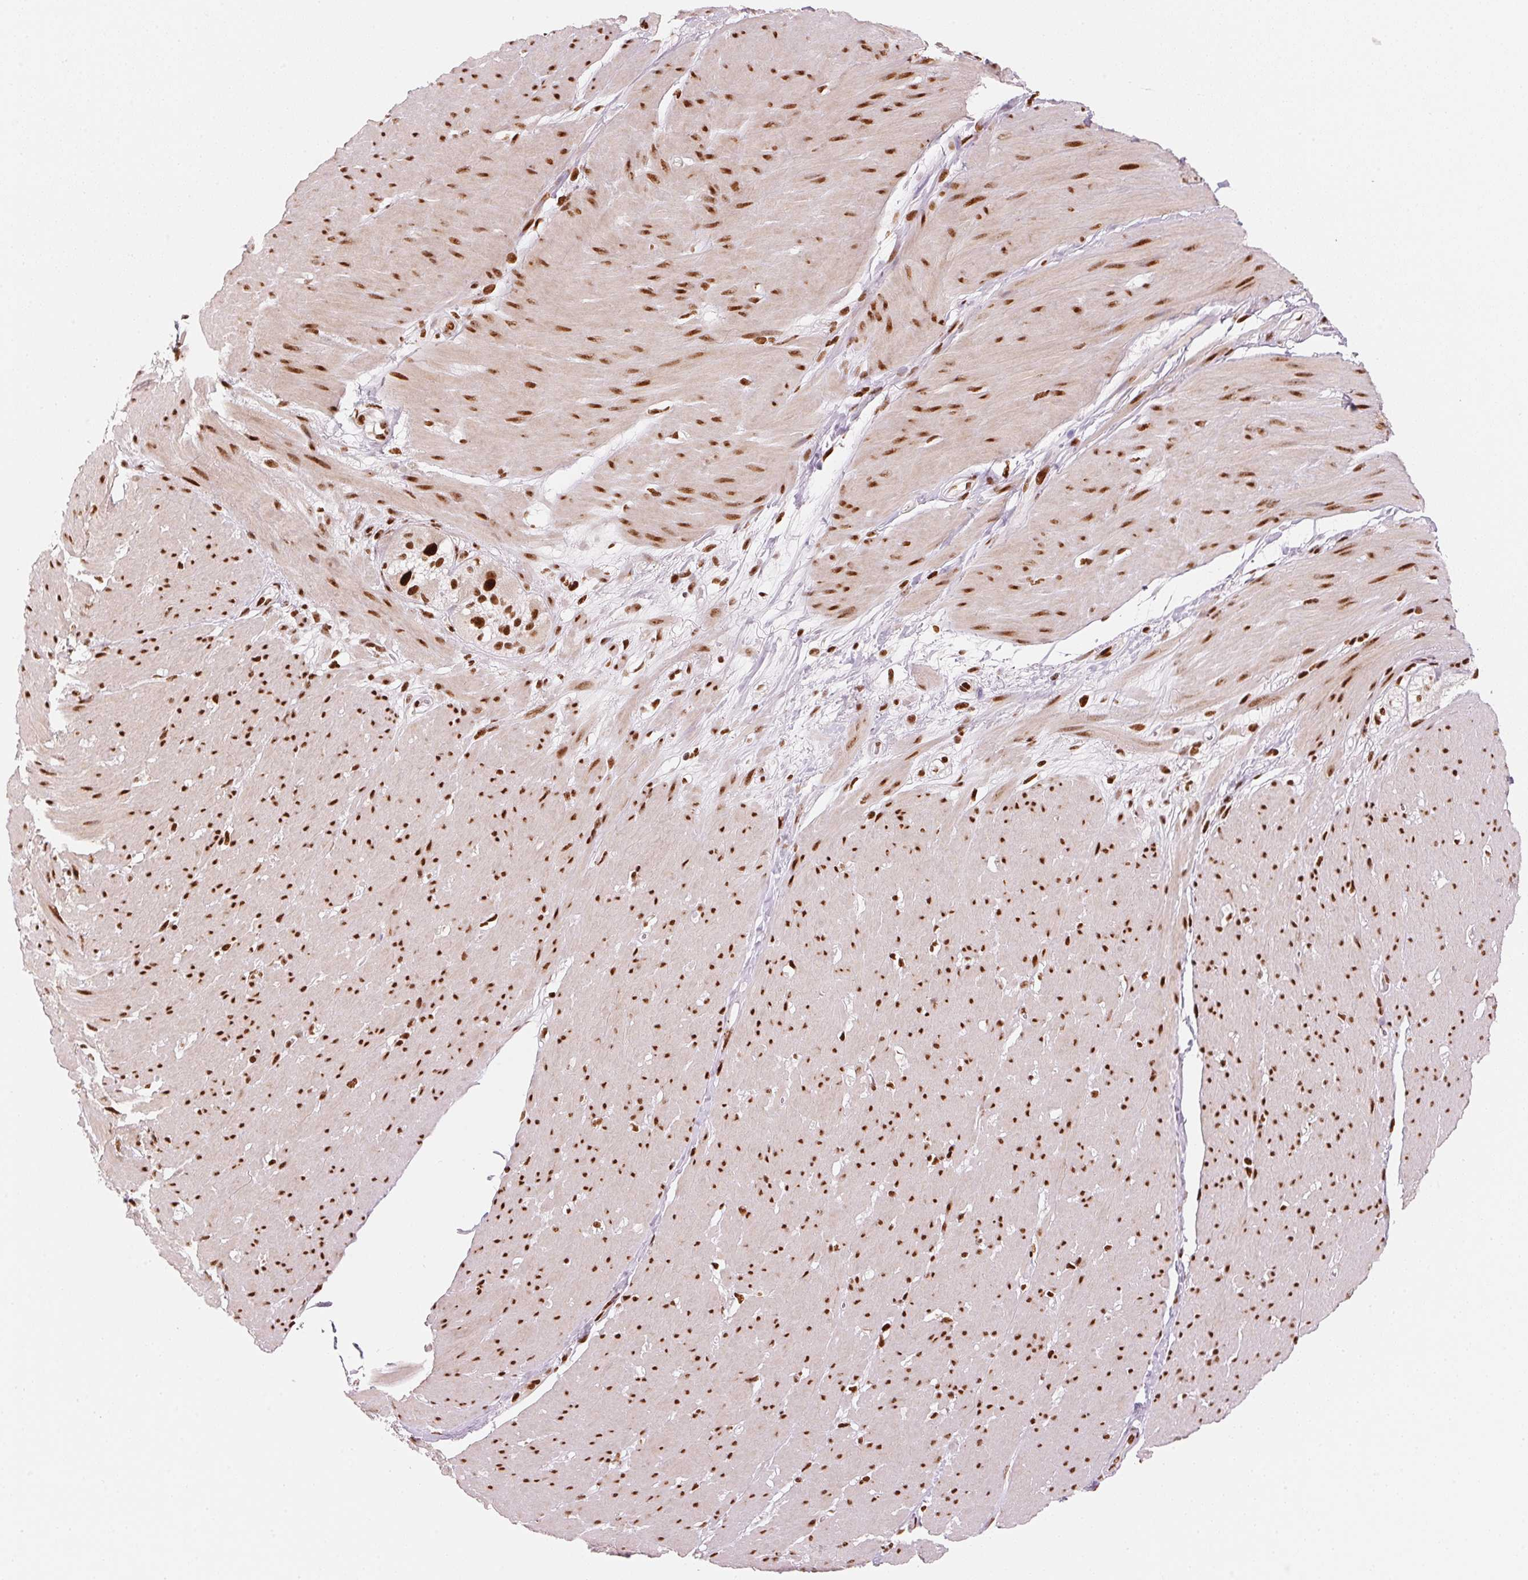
{"staining": {"intensity": "strong", "quantity": ">75%", "location": "nuclear"}, "tissue": "smooth muscle", "cell_type": "Smooth muscle cells", "image_type": "normal", "snomed": [{"axis": "morphology", "description": "Normal tissue, NOS"}, {"axis": "topography", "description": "Smooth muscle"}, {"axis": "topography", "description": "Rectum"}], "caption": "Normal smooth muscle displays strong nuclear positivity in approximately >75% of smooth muscle cells, visualized by immunohistochemistry.", "gene": "NXF1", "patient": {"sex": "male", "age": 53}}